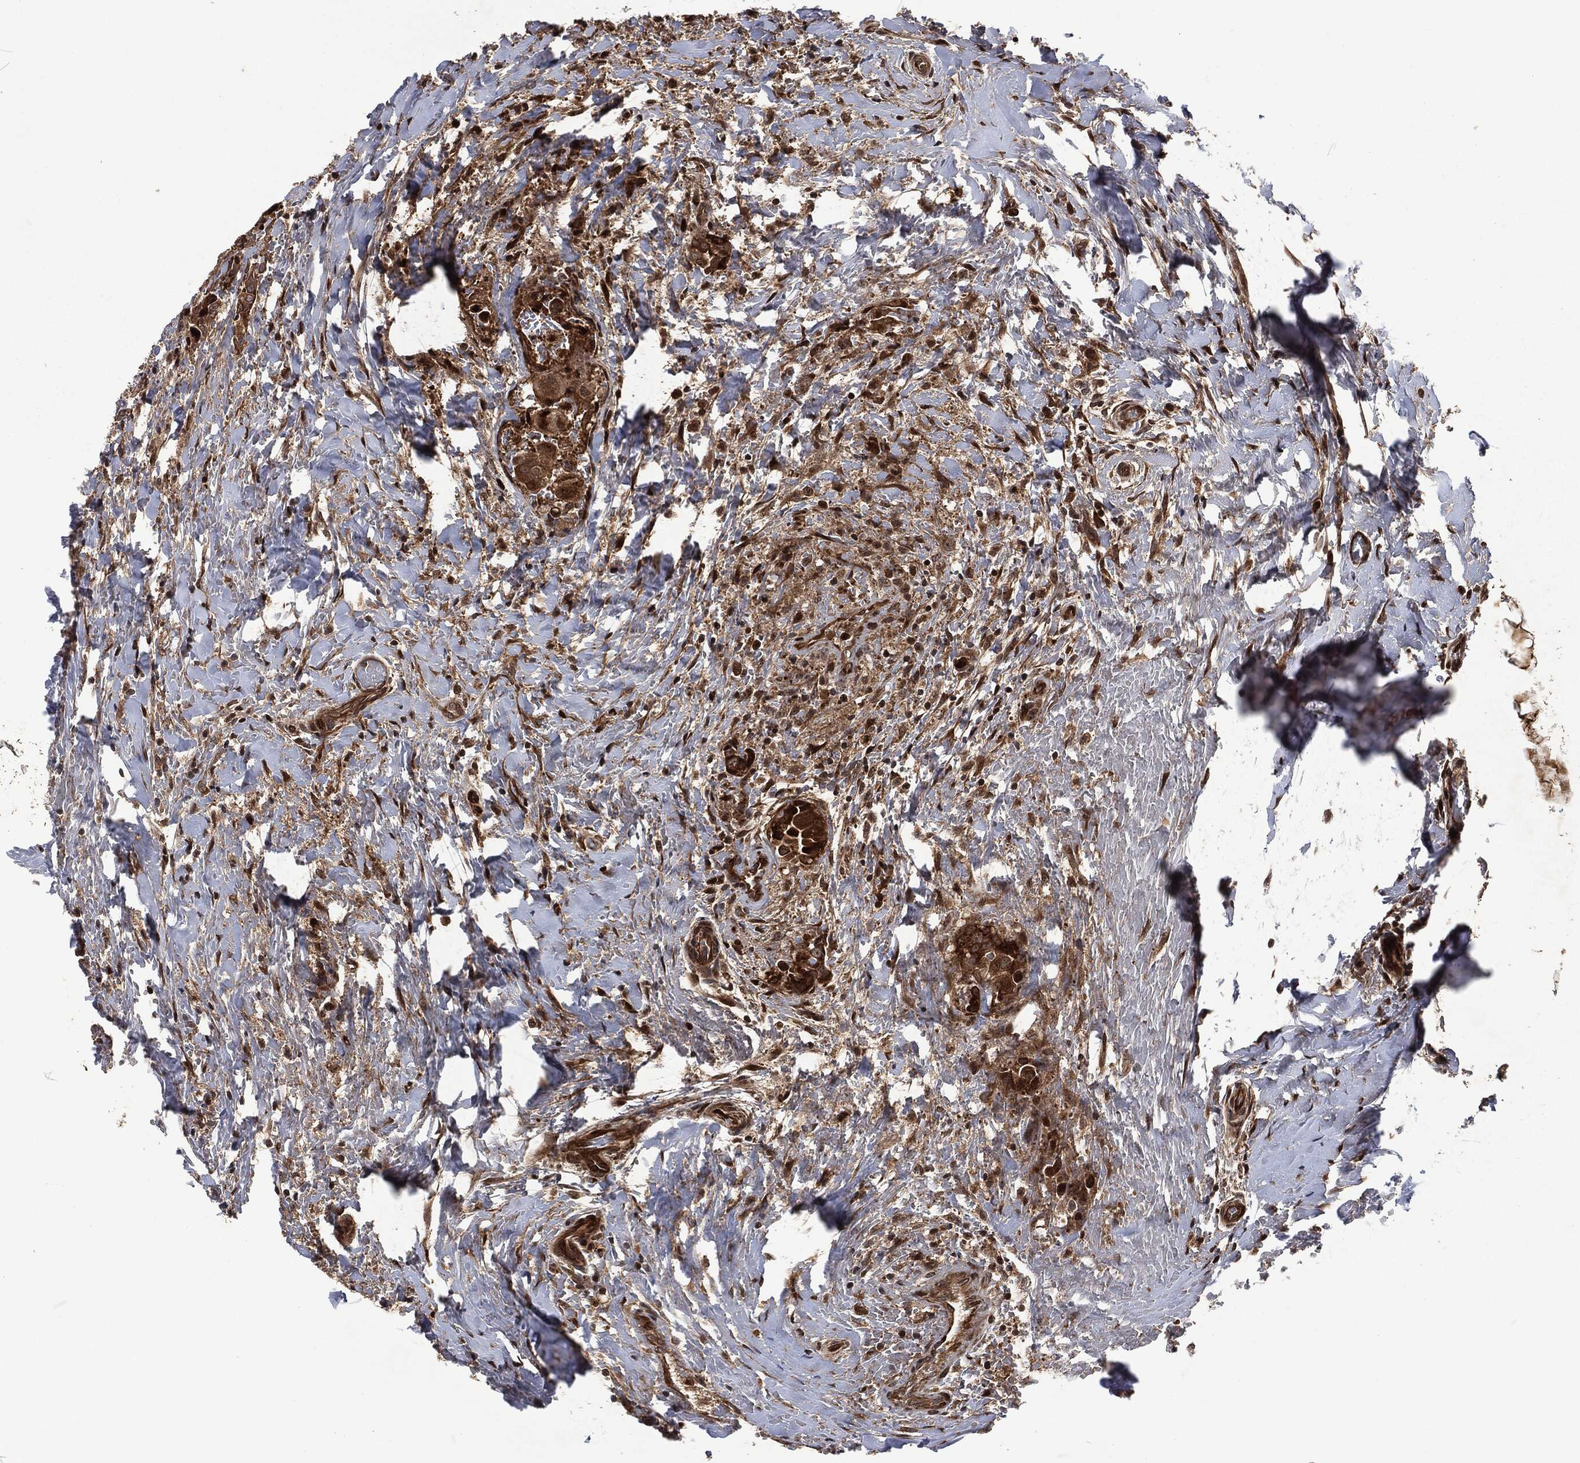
{"staining": {"intensity": "moderate", "quantity": ">75%", "location": "cytoplasmic/membranous"}, "tissue": "thyroid cancer", "cell_type": "Tumor cells", "image_type": "cancer", "snomed": [{"axis": "morphology", "description": "Papillary adenocarcinoma, NOS"}, {"axis": "topography", "description": "Thyroid gland"}], "caption": "Thyroid papillary adenocarcinoma was stained to show a protein in brown. There is medium levels of moderate cytoplasmic/membranous positivity in approximately >75% of tumor cells.", "gene": "CMPK2", "patient": {"sex": "male", "age": 61}}